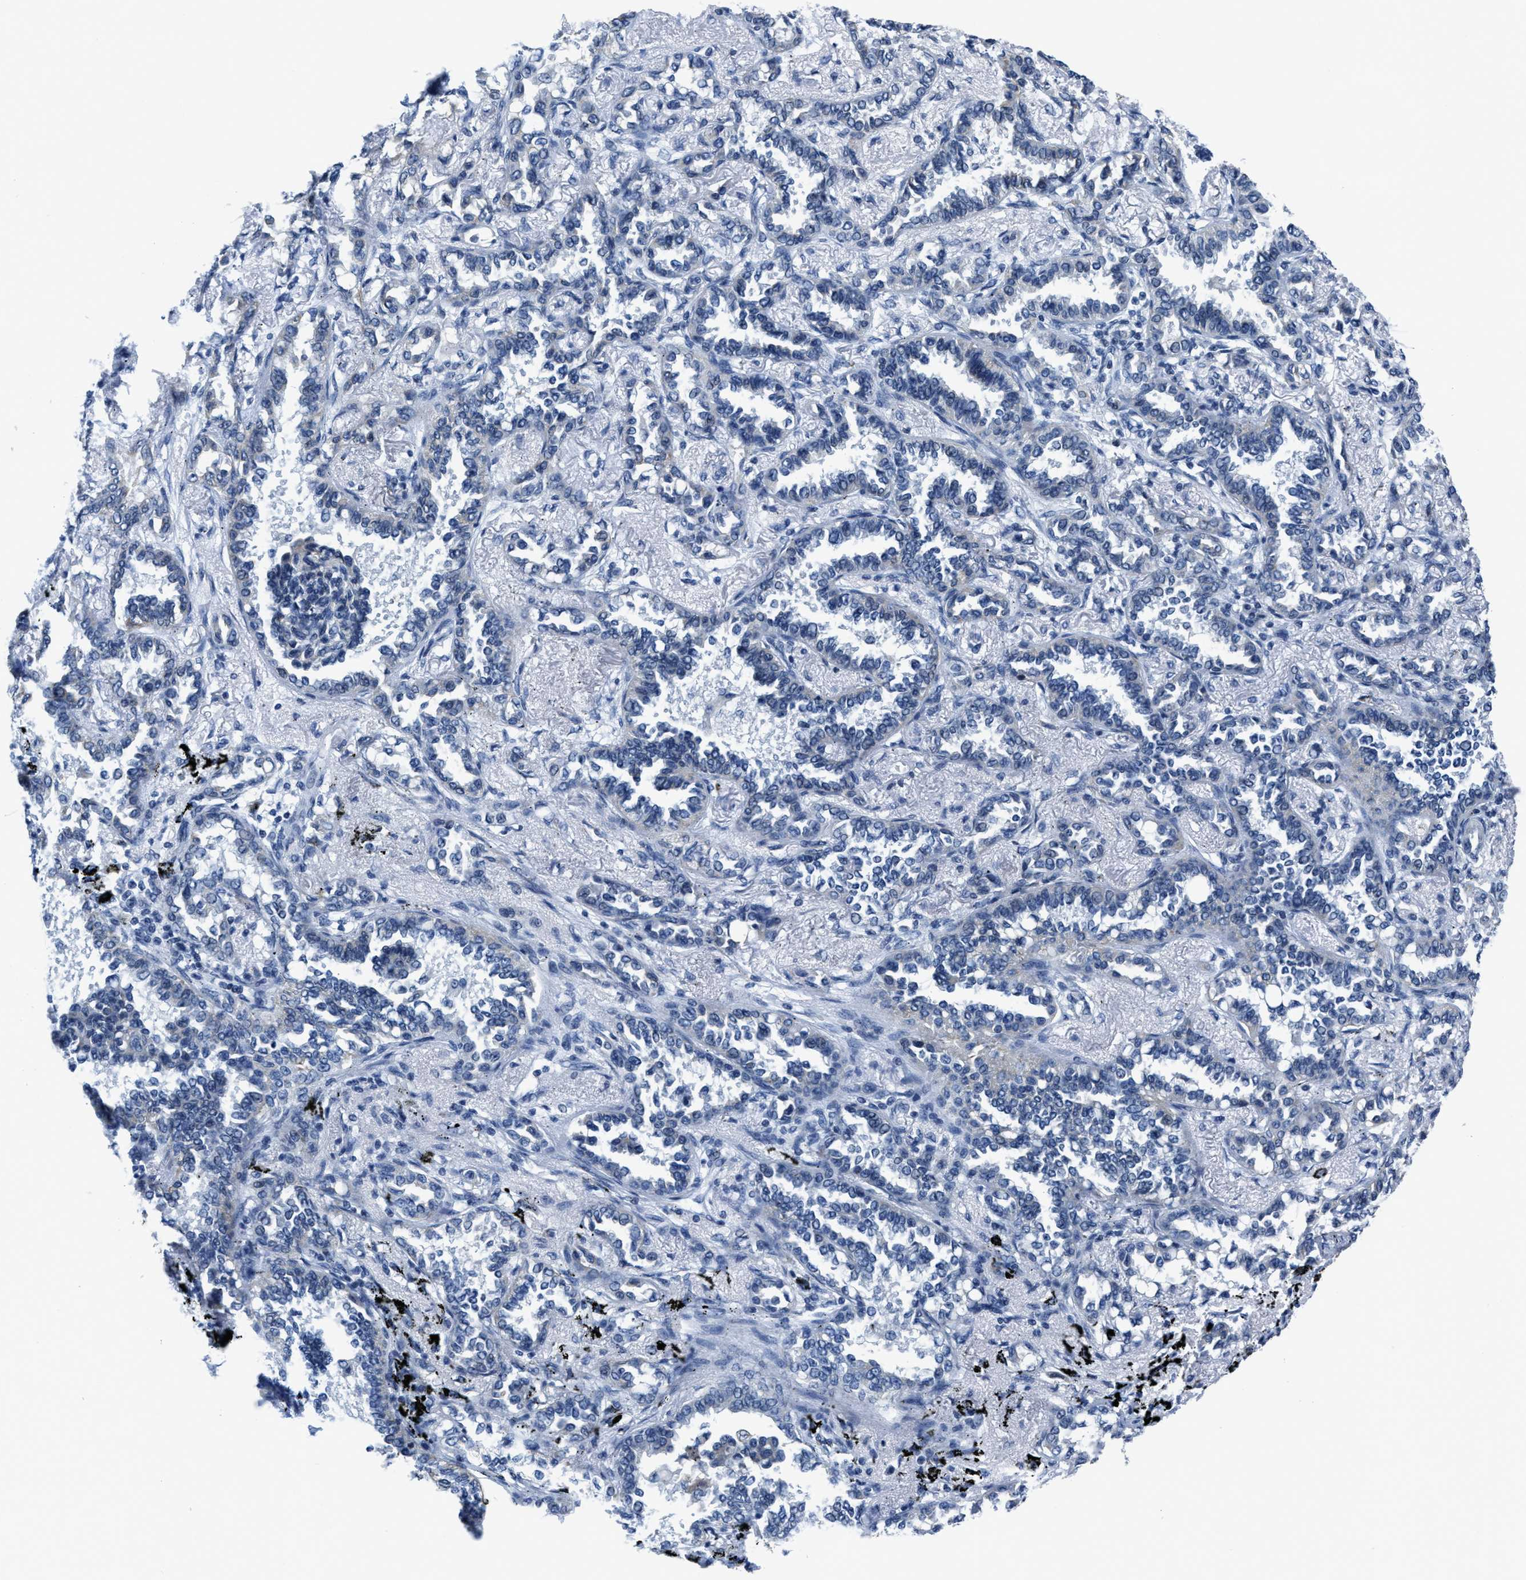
{"staining": {"intensity": "negative", "quantity": "none", "location": "none"}, "tissue": "lung cancer", "cell_type": "Tumor cells", "image_type": "cancer", "snomed": [{"axis": "morphology", "description": "Adenocarcinoma, NOS"}, {"axis": "topography", "description": "Lung"}], "caption": "Human lung cancer (adenocarcinoma) stained for a protein using IHC exhibits no expression in tumor cells.", "gene": "ASZ1", "patient": {"sex": "male", "age": 59}}